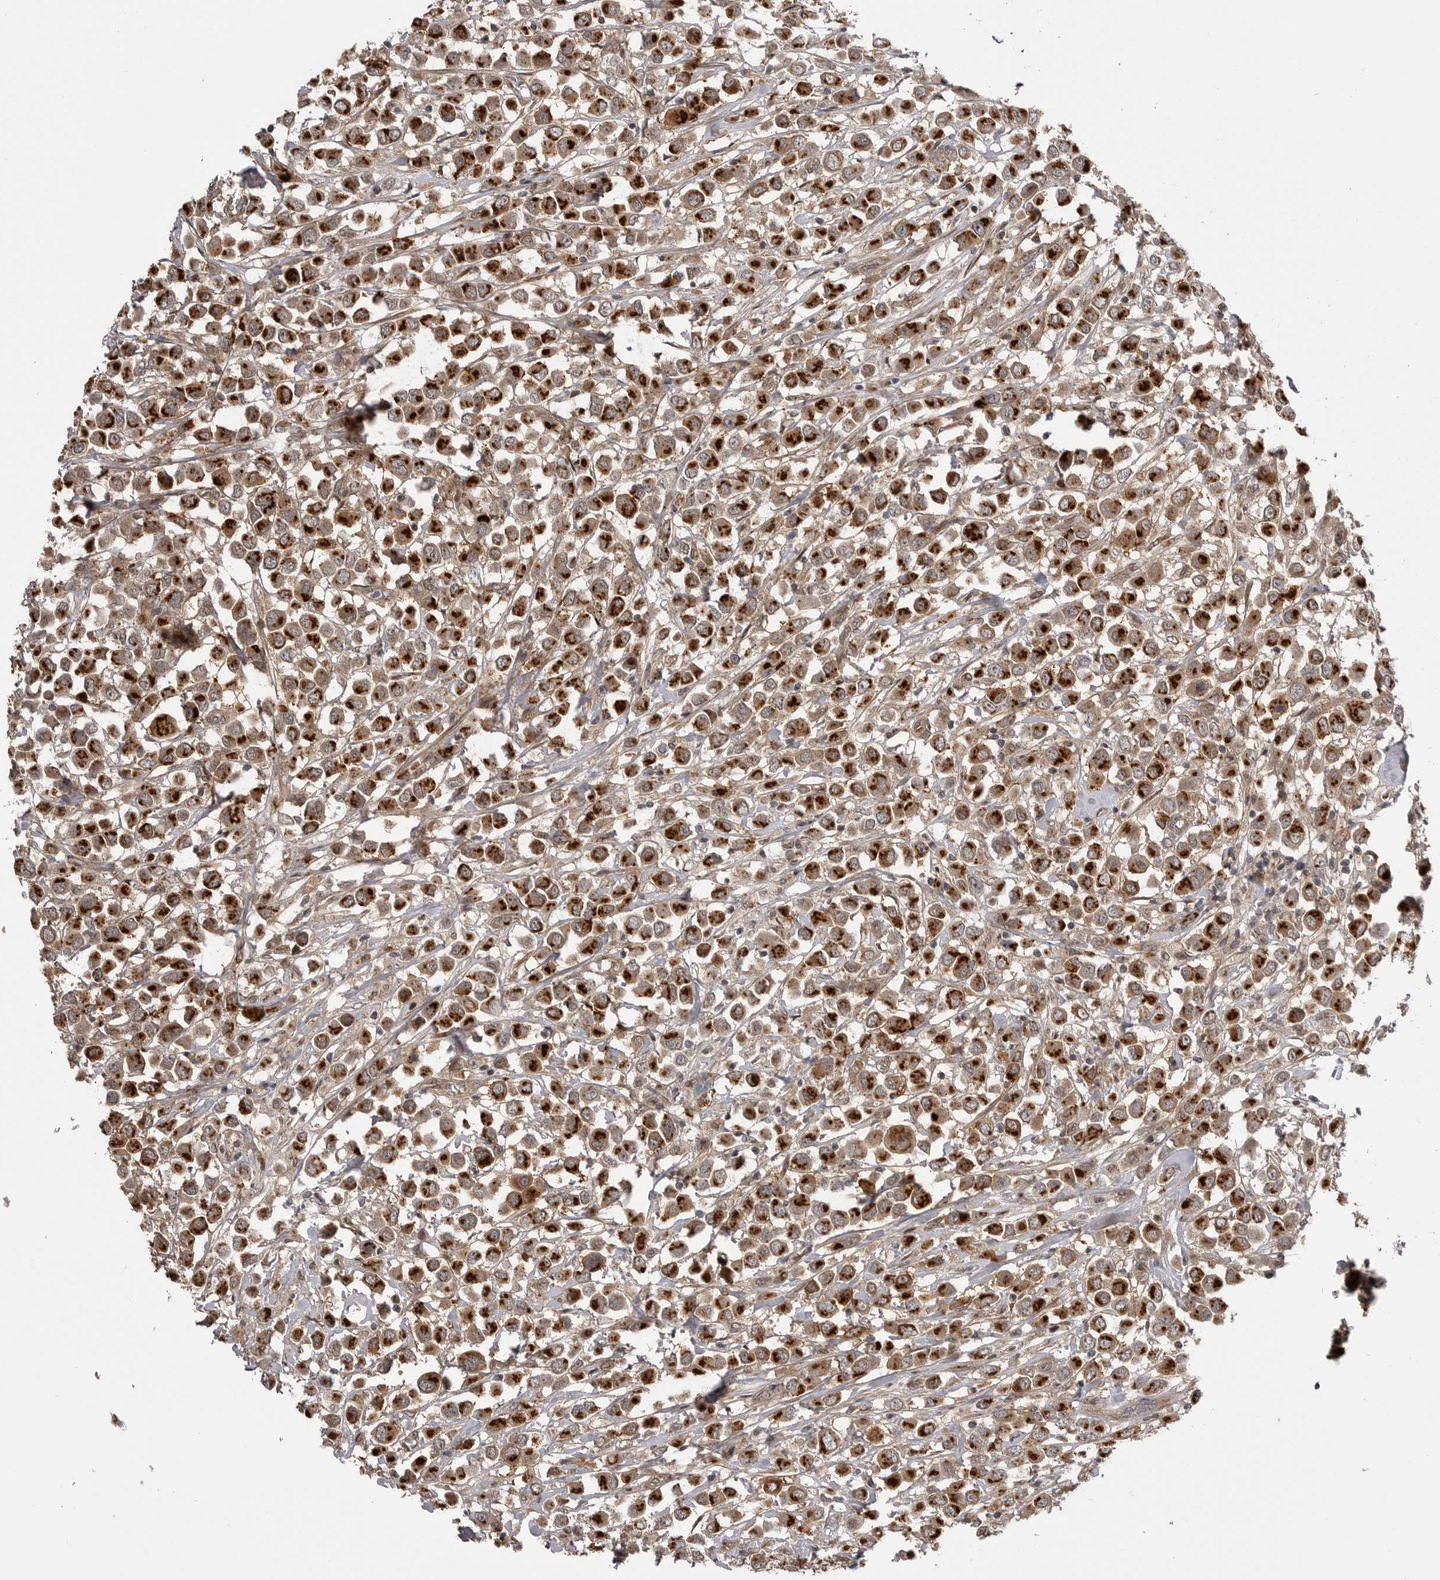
{"staining": {"intensity": "strong", "quantity": ">75%", "location": "cytoplasmic/membranous"}, "tissue": "breast cancer", "cell_type": "Tumor cells", "image_type": "cancer", "snomed": [{"axis": "morphology", "description": "Duct carcinoma"}, {"axis": "topography", "description": "Breast"}], "caption": "Strong cytoplasmic/membranous positivity is appreciated in approximately >75% of tumor cells in breast cancer (invasive ductal carcinoma).", "gene": "PDCL", "patient": {"sex": "female", "age": 61}}